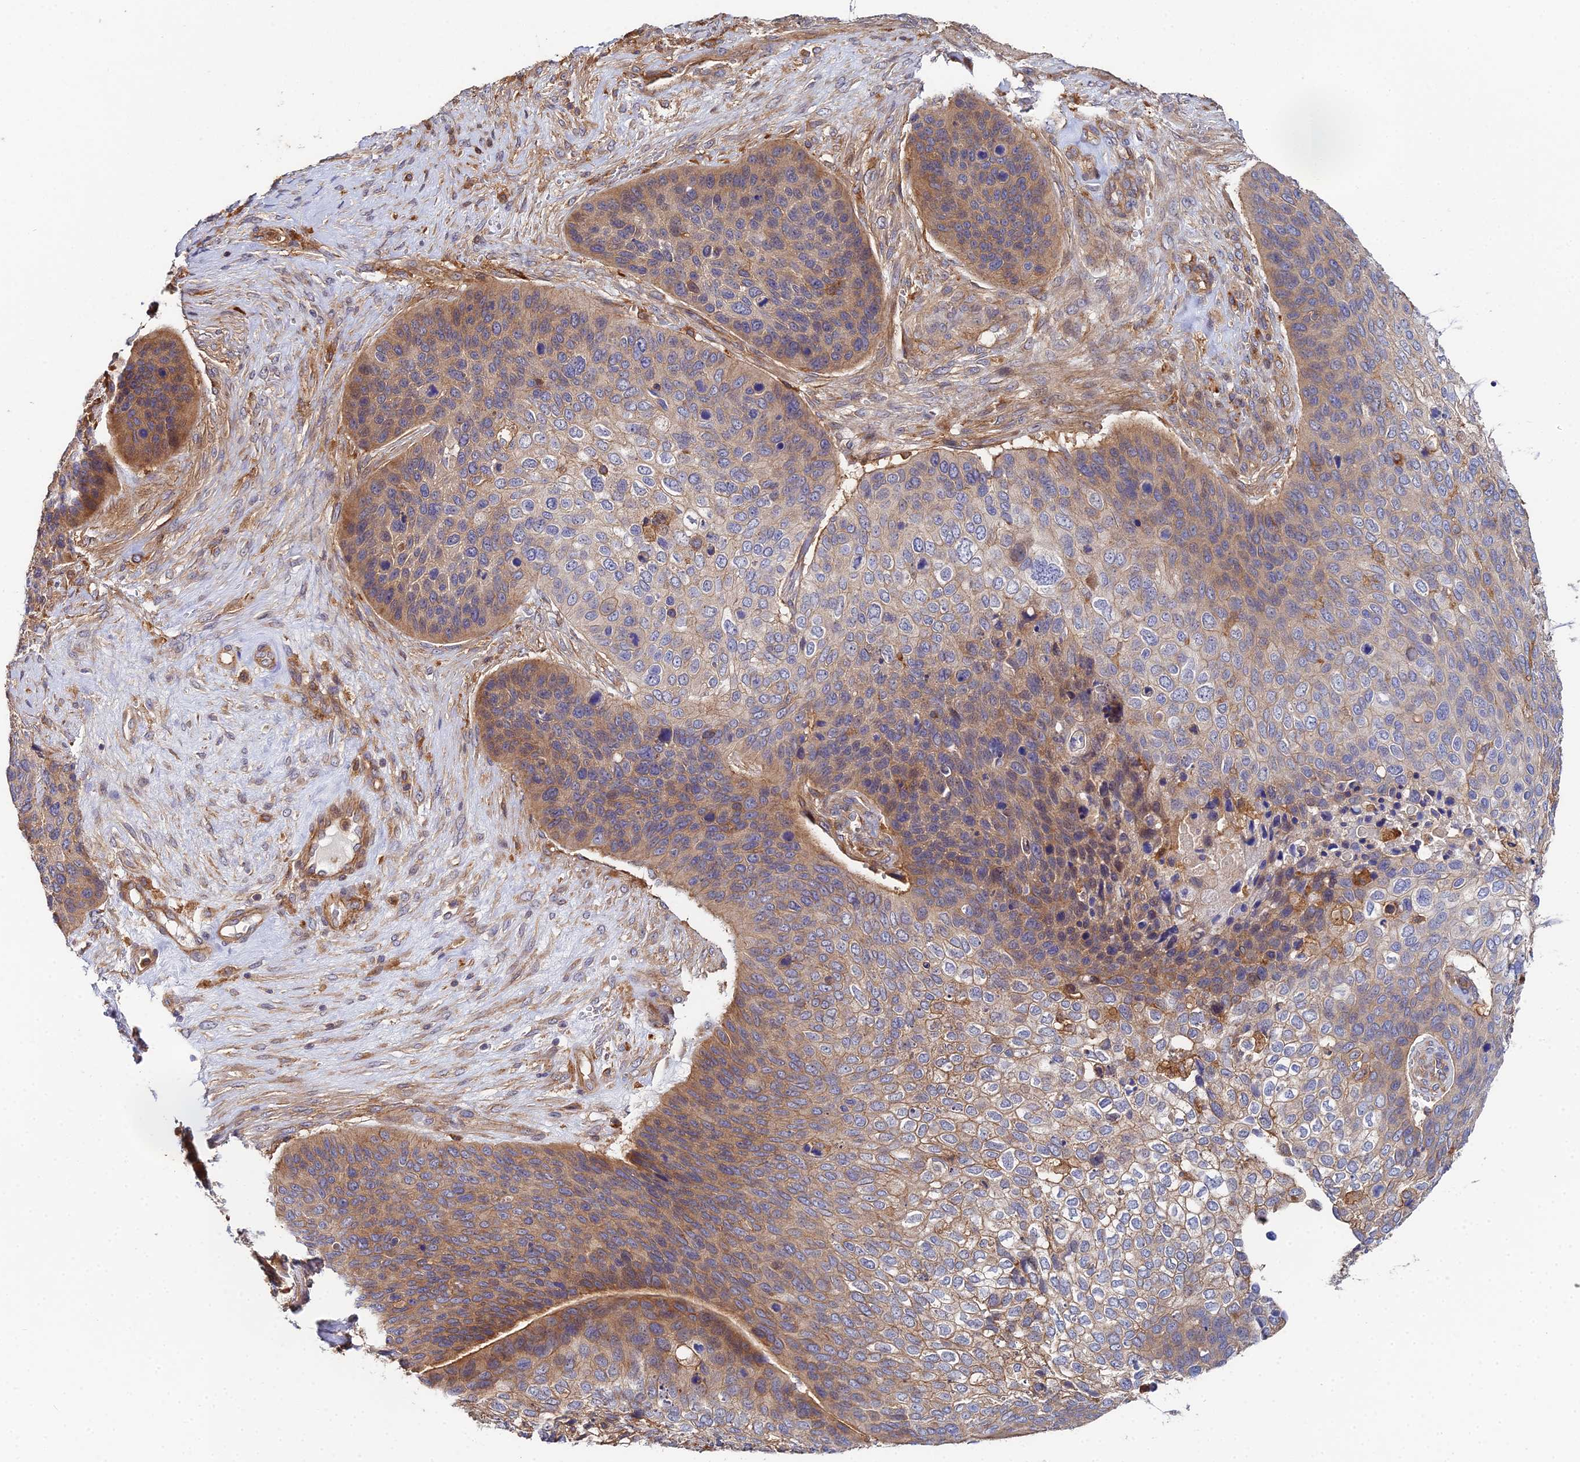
{"staining": {"intensity": "moderate", "quantity": "25%-75%", "location": "cytoplasmic/membranous"}, "tissue": "skin cancer", "cell_type": "Tumor cells", "image_type": "cancer", "snomed": [{"axis": "morphology", "description": "Basal cell carcinoma"}, {"axis": "topography", "description": "Skin"}], "caption": "Immunohistochemistry (IHC) of human basal cell carcinoma (skin) exhibits medium levels of moderate cytoplasmic/membranous staining in about 25%-75% of tumor cells. The staining was performed using DAB to visualize the protein expression in brown, while the nuclei were stained in blue with hematoxylin (Magnification: 20x).", "gene": "GNG5B", "patient": {"sex": "female", "age": 74}}